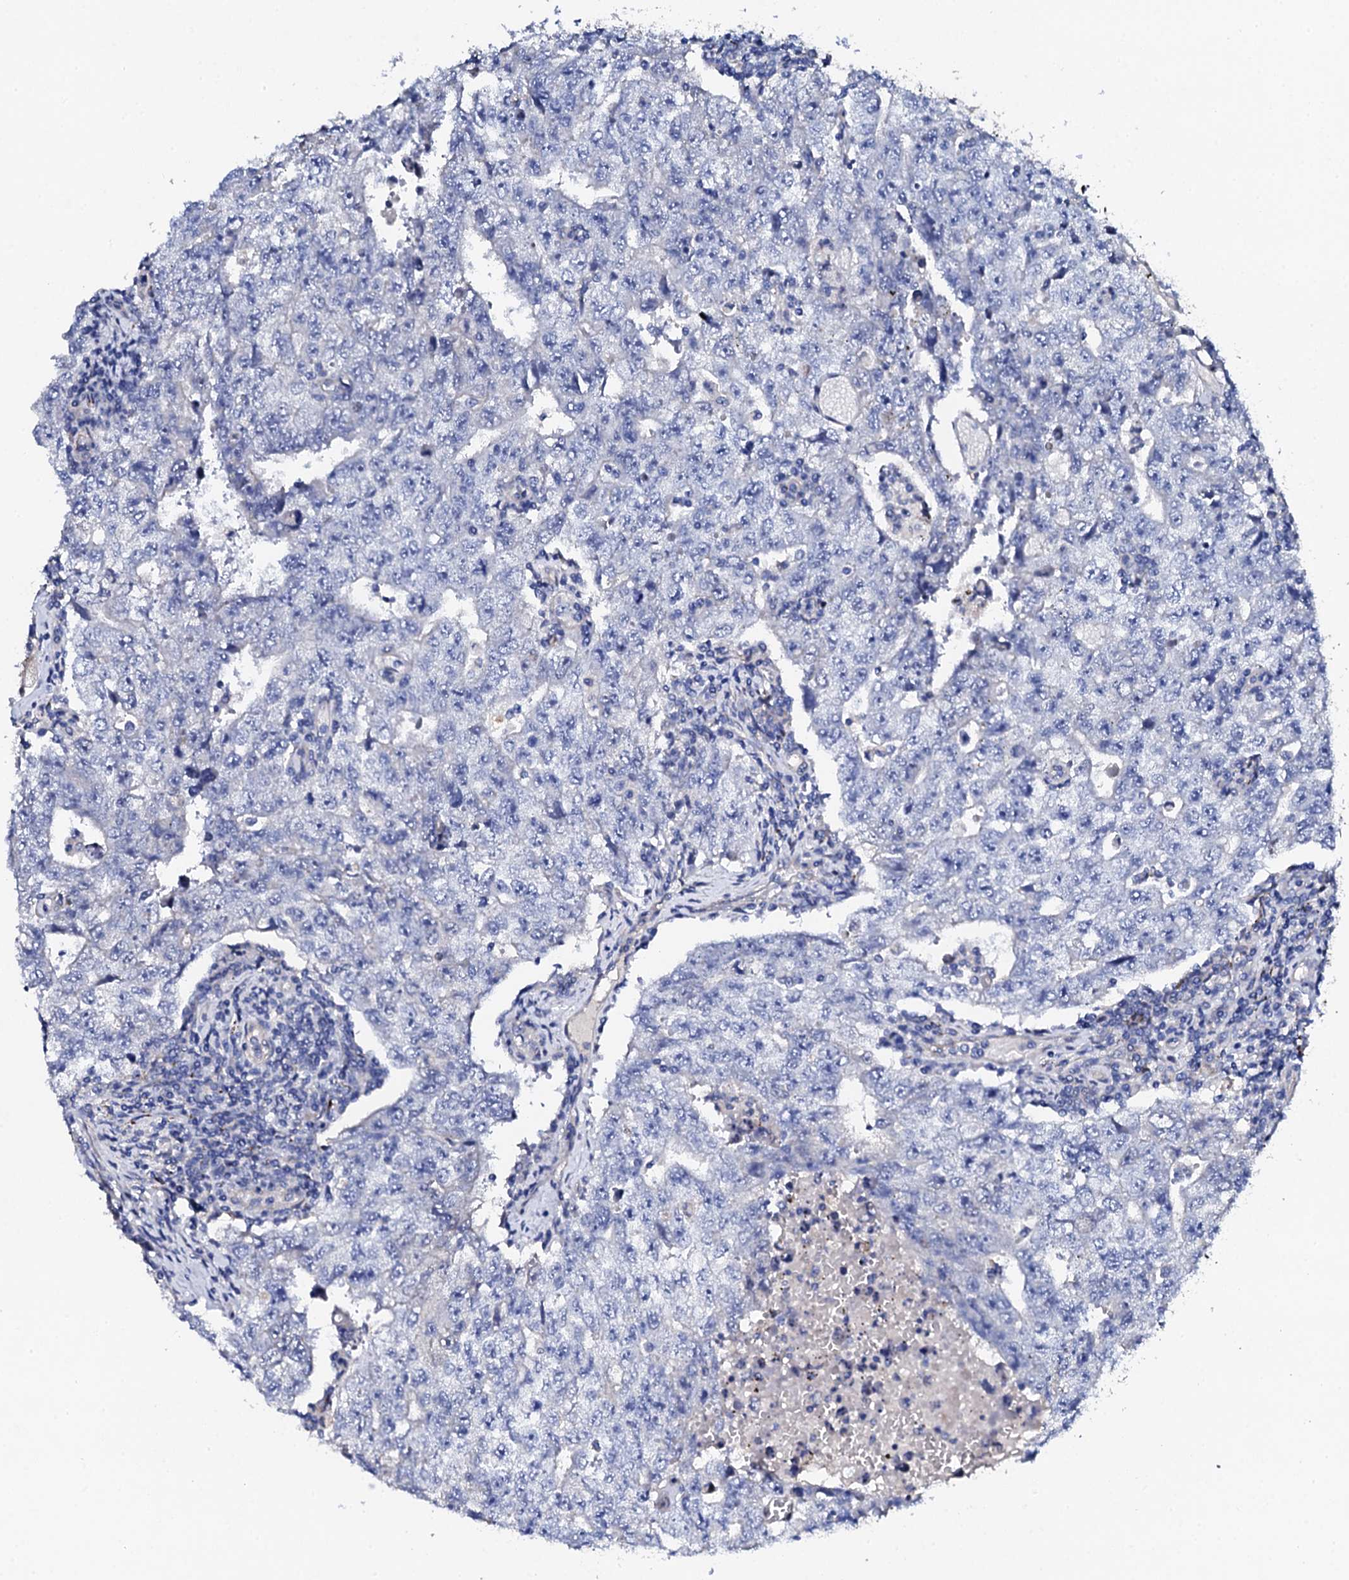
{"staining": {"intensity": "negative", "quantity": "none", "location": "none"}, "tissue": "testis cancer", "cell_type": "Tumor cells", "image_type": "cancer", "snomed": [{"axis": "morphology", "description": "Carcinoma, Embryonal, NOS"}, {"axis": "topography", "description": "Testis"}], "caption": "A photomicrograph of embryonal carcinoma (testis) stained for a protein reveals no brown staining in tumor cells. (Immunohistochemistry (ihc), brightfield microscopy, high magnification).", "gene": "KLHL32", "patient": {"sex": "male", "age": 17}}